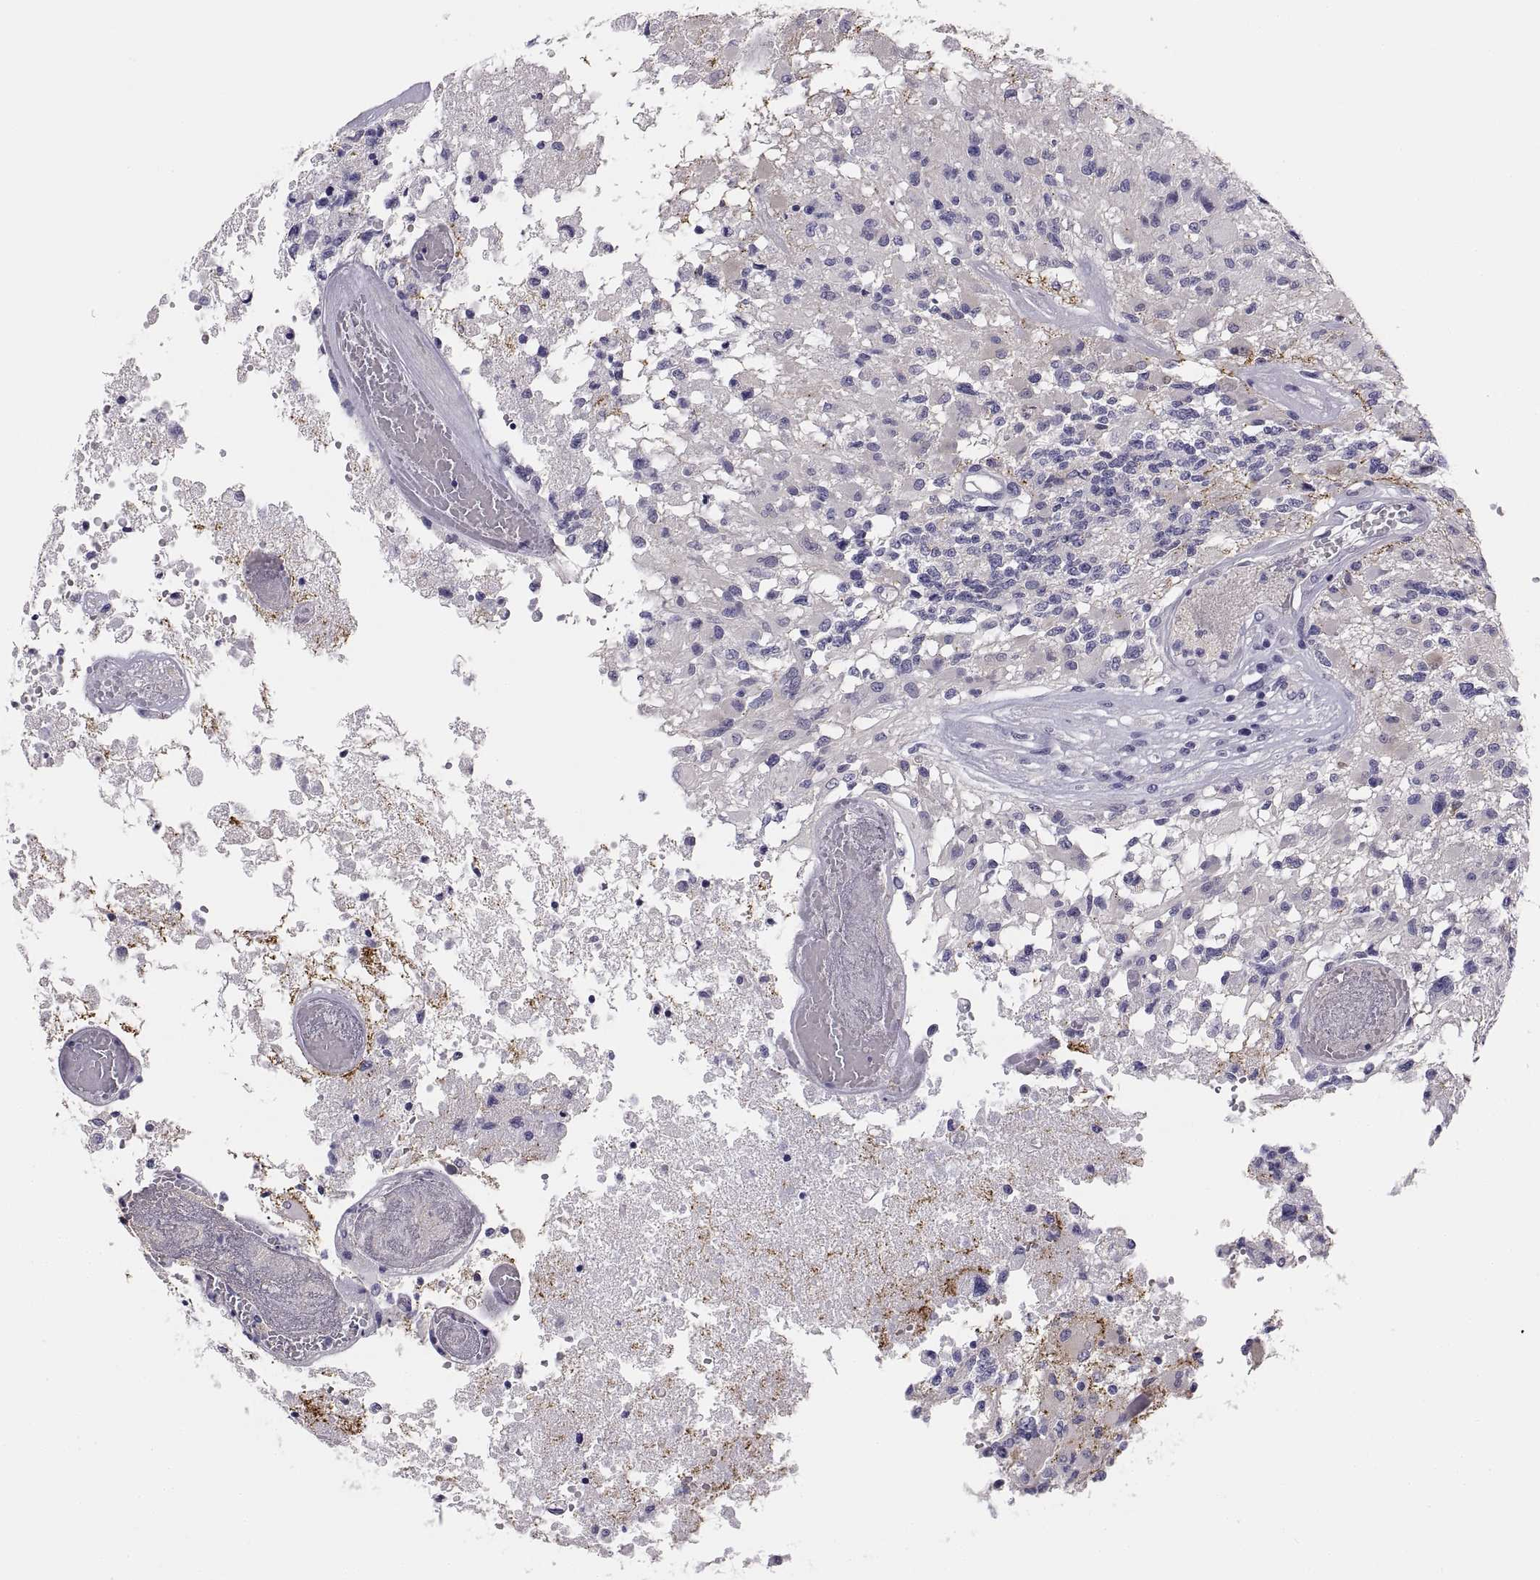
{"staining": {"intensity": "negative", "quantity": "none", "location": "none"}, "tissue": "glioma", "cell_type": "Tumor cells", "image_type": "cancer", "snomed": [{"axis": "morphology", "description": "Glioma, malignant, High grade"}, {"axis": "topography", "description": "Brain"}], "caption": "An IHC histopathology image of malignant glioma (high-grade) is shown. There is no staining in tumor cells of malignant glioma (high-grade). (DAB (3,3'-diaminobenzidine) IHC, high magnification).", "gene": "STRC", "patient": {"sex": "female", "age": 63}}